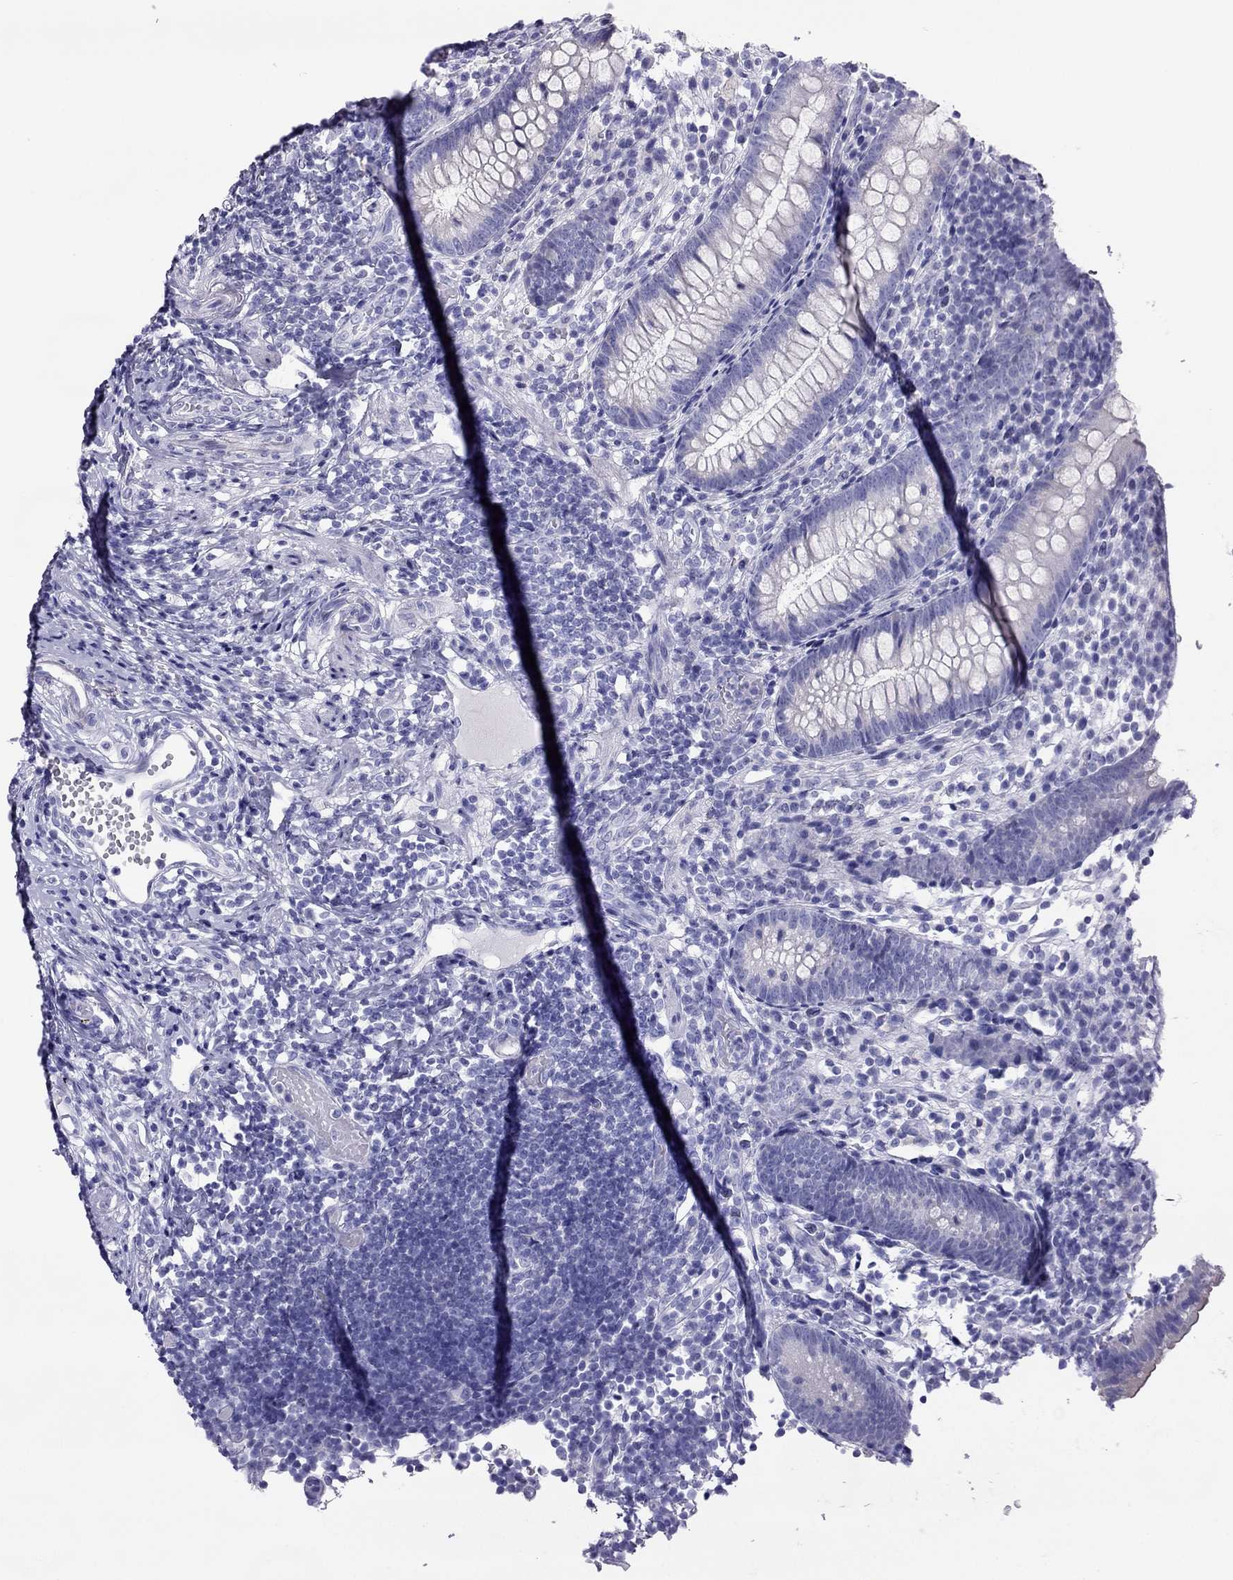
{"staining": {"intensity": "negative", "quantity": "none", "location": "none"}, "tissue": "appendix", "cell_type": "Glandular cells", "image_type": "normal", "snomed": [{"axis": "morphology", "description": "Normal tissue, NOS"}, {"axis": "topography", "description": "Appendix"}], "caption": "An immunohistochemistry histopathology image of normal appendix is shown. There is no staining in glandular cells of appendix.", "gene": "MAEL", "patient": {"sex": "female", "age": 40}}